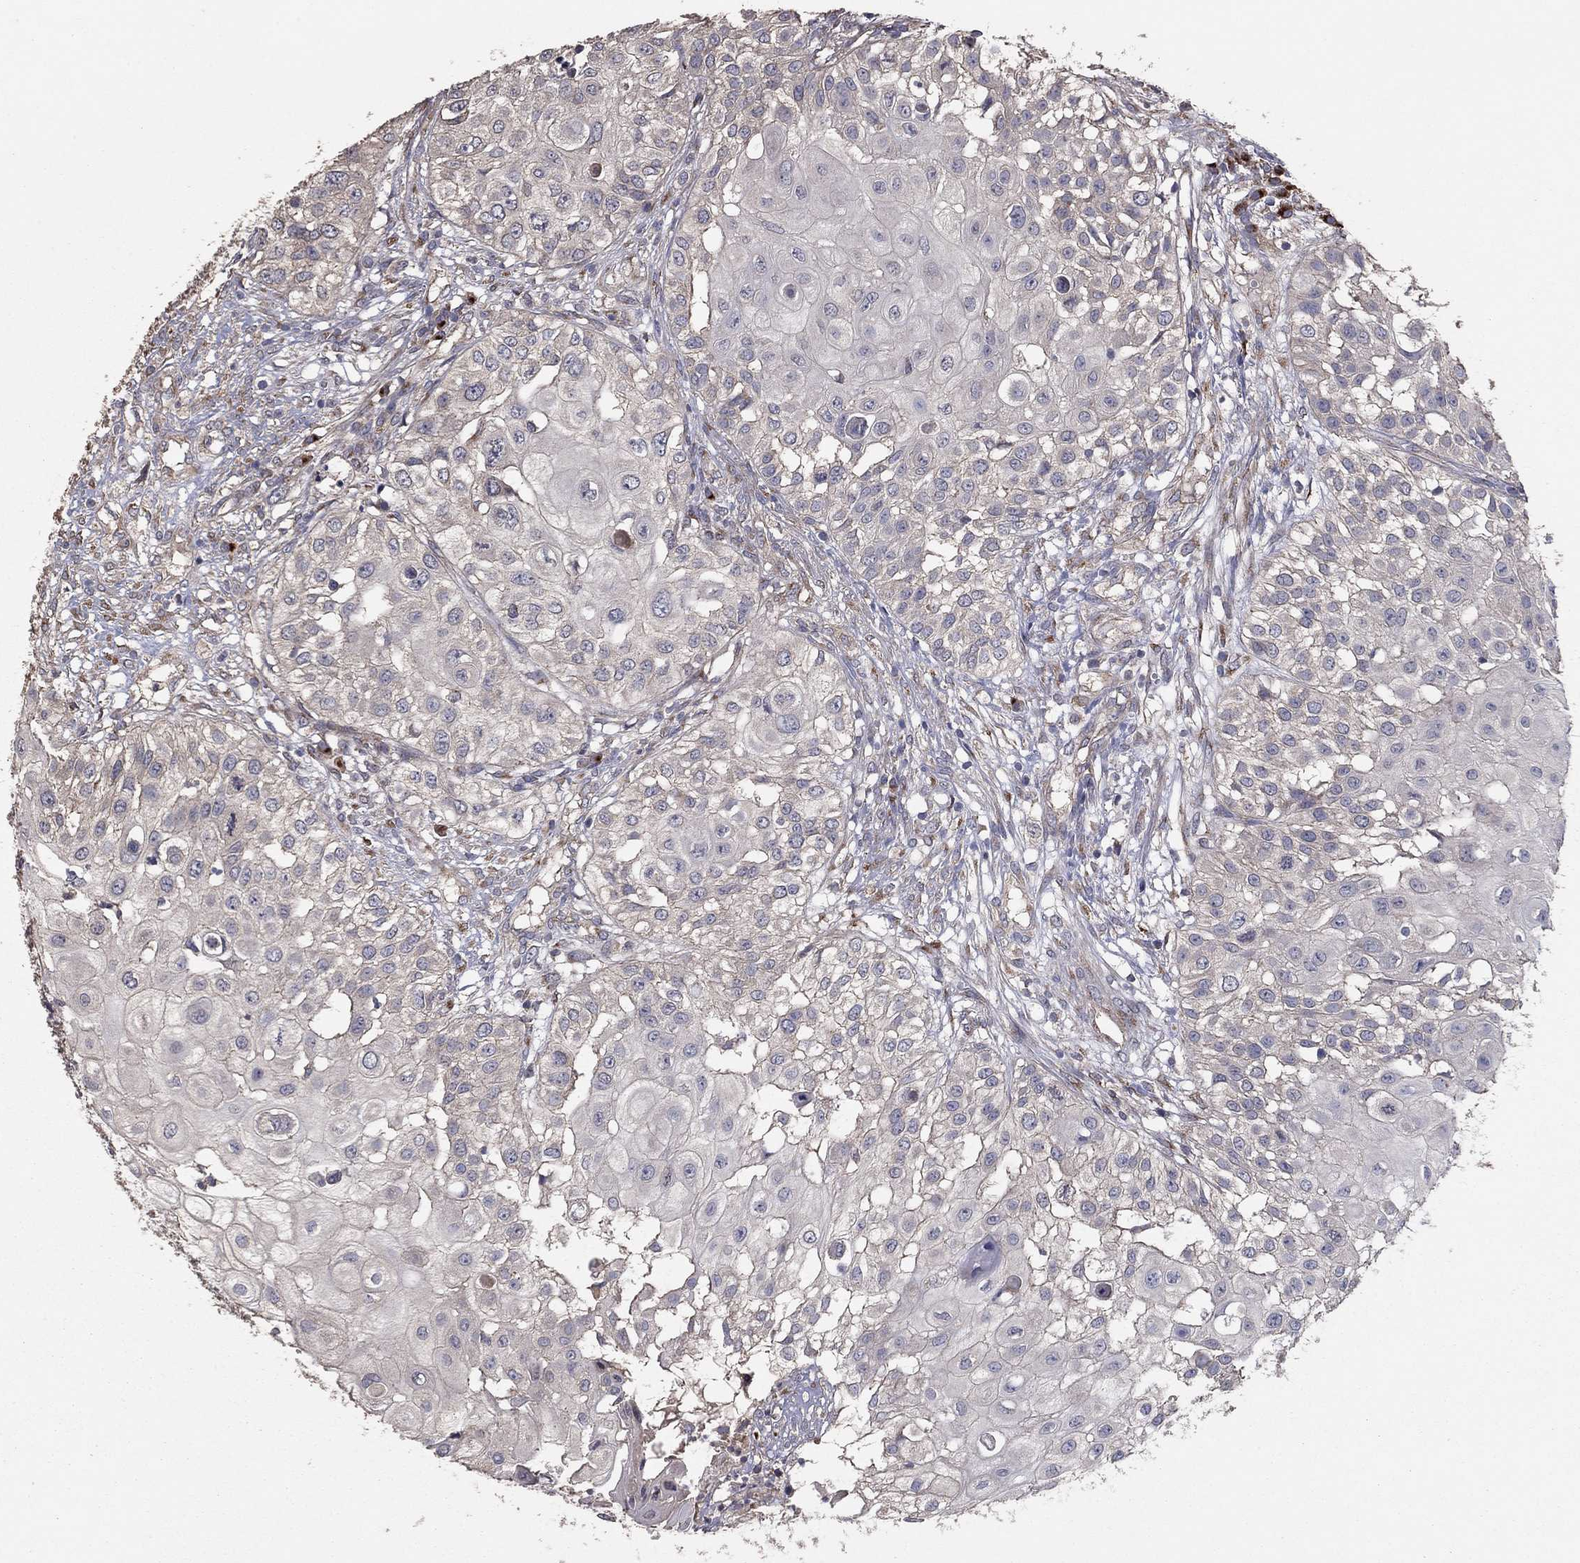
{"staining": {"intensity": "negative", "quantity": "none", "location": "none"}, "tissue": "urothelial cancer", "cell_type": "Tumor cells", "image_type": "cancer", "snomed": [{"axis": "morphology", "description": "Urothelial carcinoma, High grade"}, {"axis": "topography", "description": "Urinary bladder"}], "caption": "Human urothelial carcinoma (high-grade) stained for a protein using immunohistochemistry exhibits no positivity in tumor cells.", "gene": "FLT4", "patient": {"sex": "female", "age": 79}}